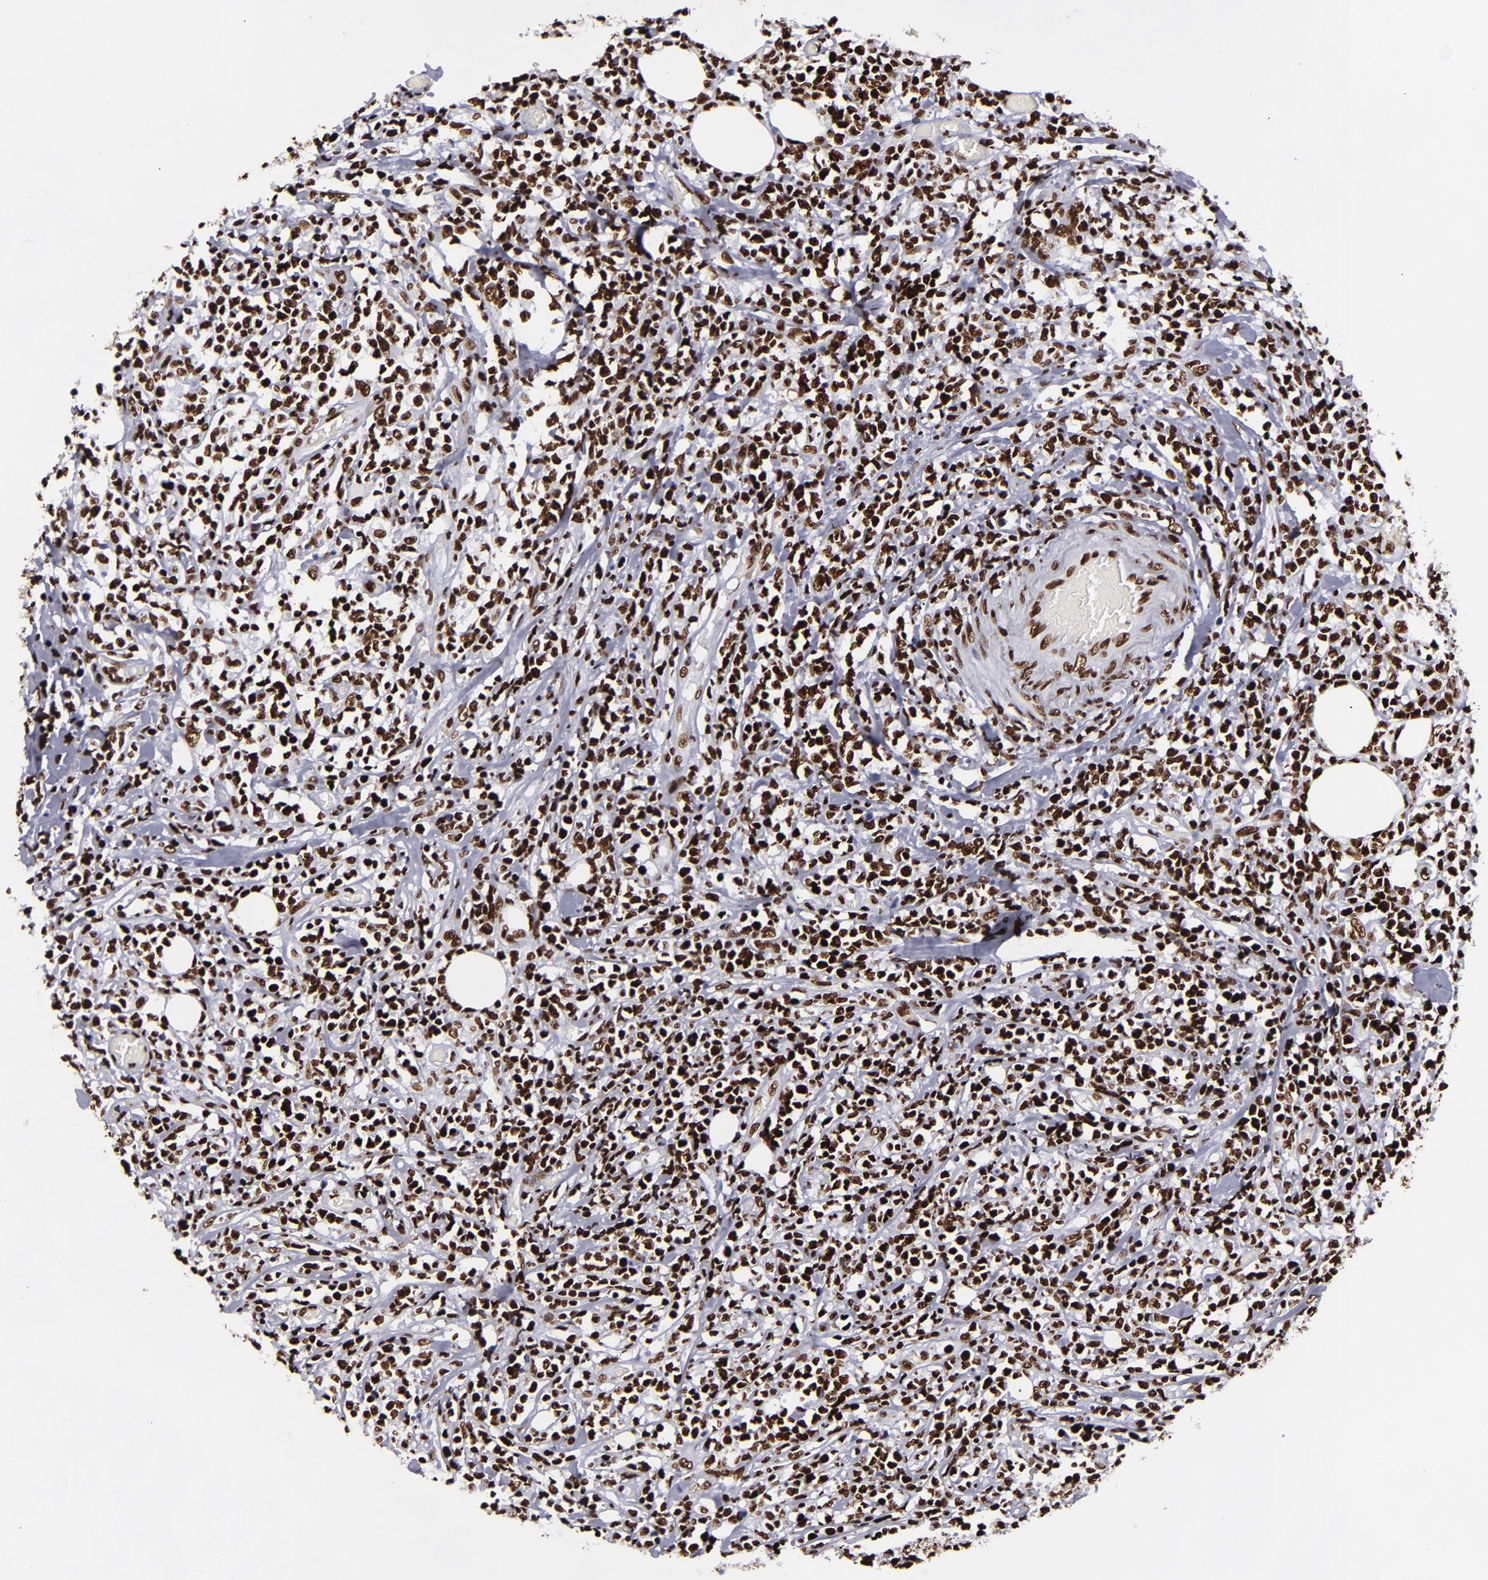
{"staining": {"intensity": "strong", "quantity": ">75%", "location": "nuclear"}, "tissue": "lymphoma", "cell_type": "Tumor cells", "image_type": "cancer", "snomed": [{"axis": "morphology", "description": "Malignant lymphoma, non-Hodgkin's type, High grade"}, {"axis": "topography", "description": "Colon"}], "caption": "Immunohistochemistry (IHC) staining of malignant lymphoma, non-Hodgkin's type (high-grade), which displays high levels of strong nuclear positivity in approximately >75% of tumor cells indicating strong nuclear protein staining. The staining was performed using DAB (3,3'-diaminobenzidine) (brown) for protein detection and nuclei were counterstained in hematoxylin (blue).", "gene": "SAFB", "patient": {"sex": "male", "age": 82}}